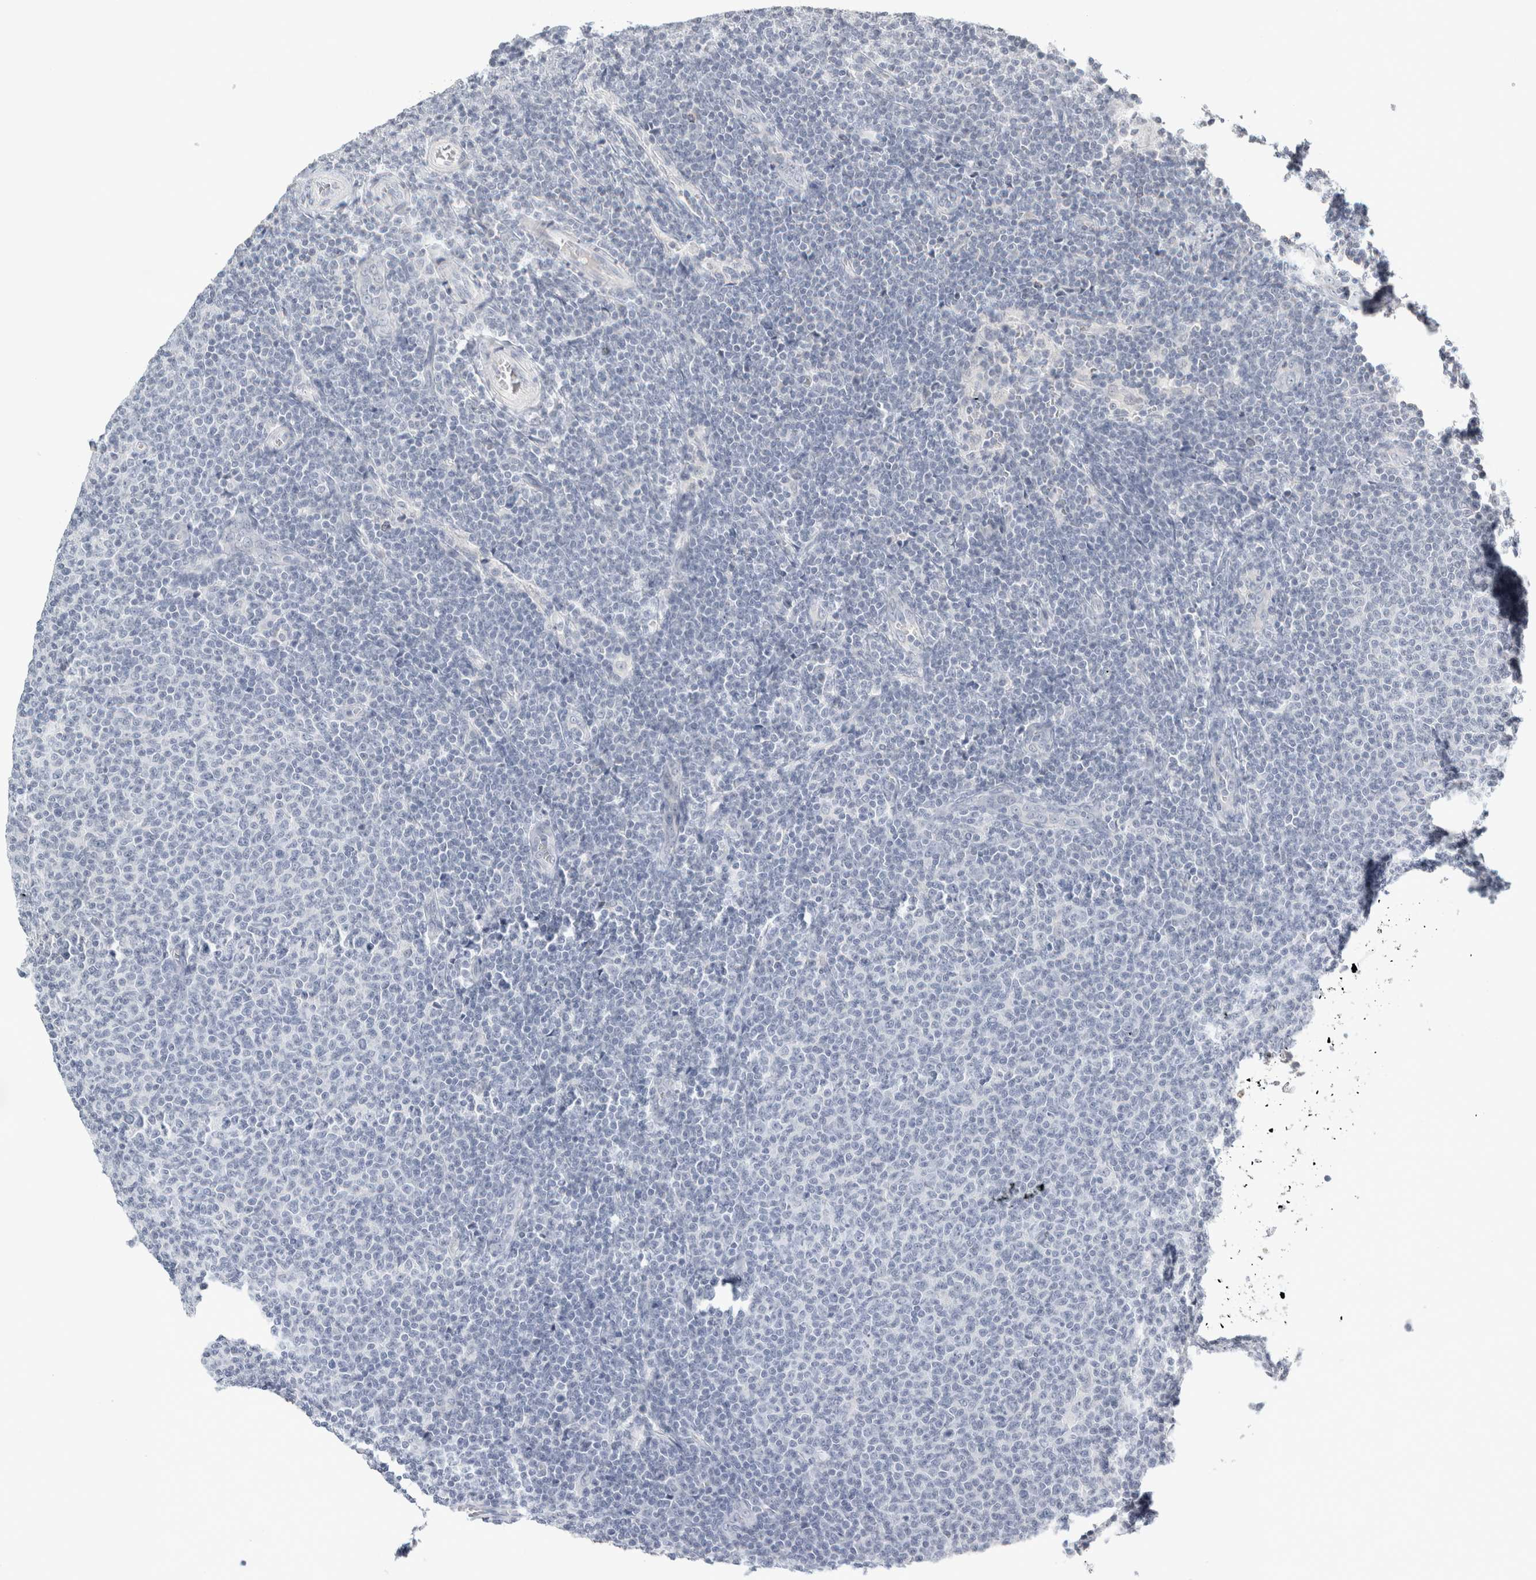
{"staining": {"intensity": "negative", "quantity": "none", "location": "none"}, "tissue": "lymphoma", "cell_type": "Tumor cells", "image_type": "cancer", "snomed": [{"axis": "morphology", "description": "Malignant lymphoma, non-Hodgkin's type, Low grade"}, {"axis": "topography", "description": "Lymph node"}], "caption": "Lymphoma was stained to show a protein in brown. There is no significant staining in tumor cells.", "gene": "CRAT", "patient": {"sex": "male", "age": 66}}